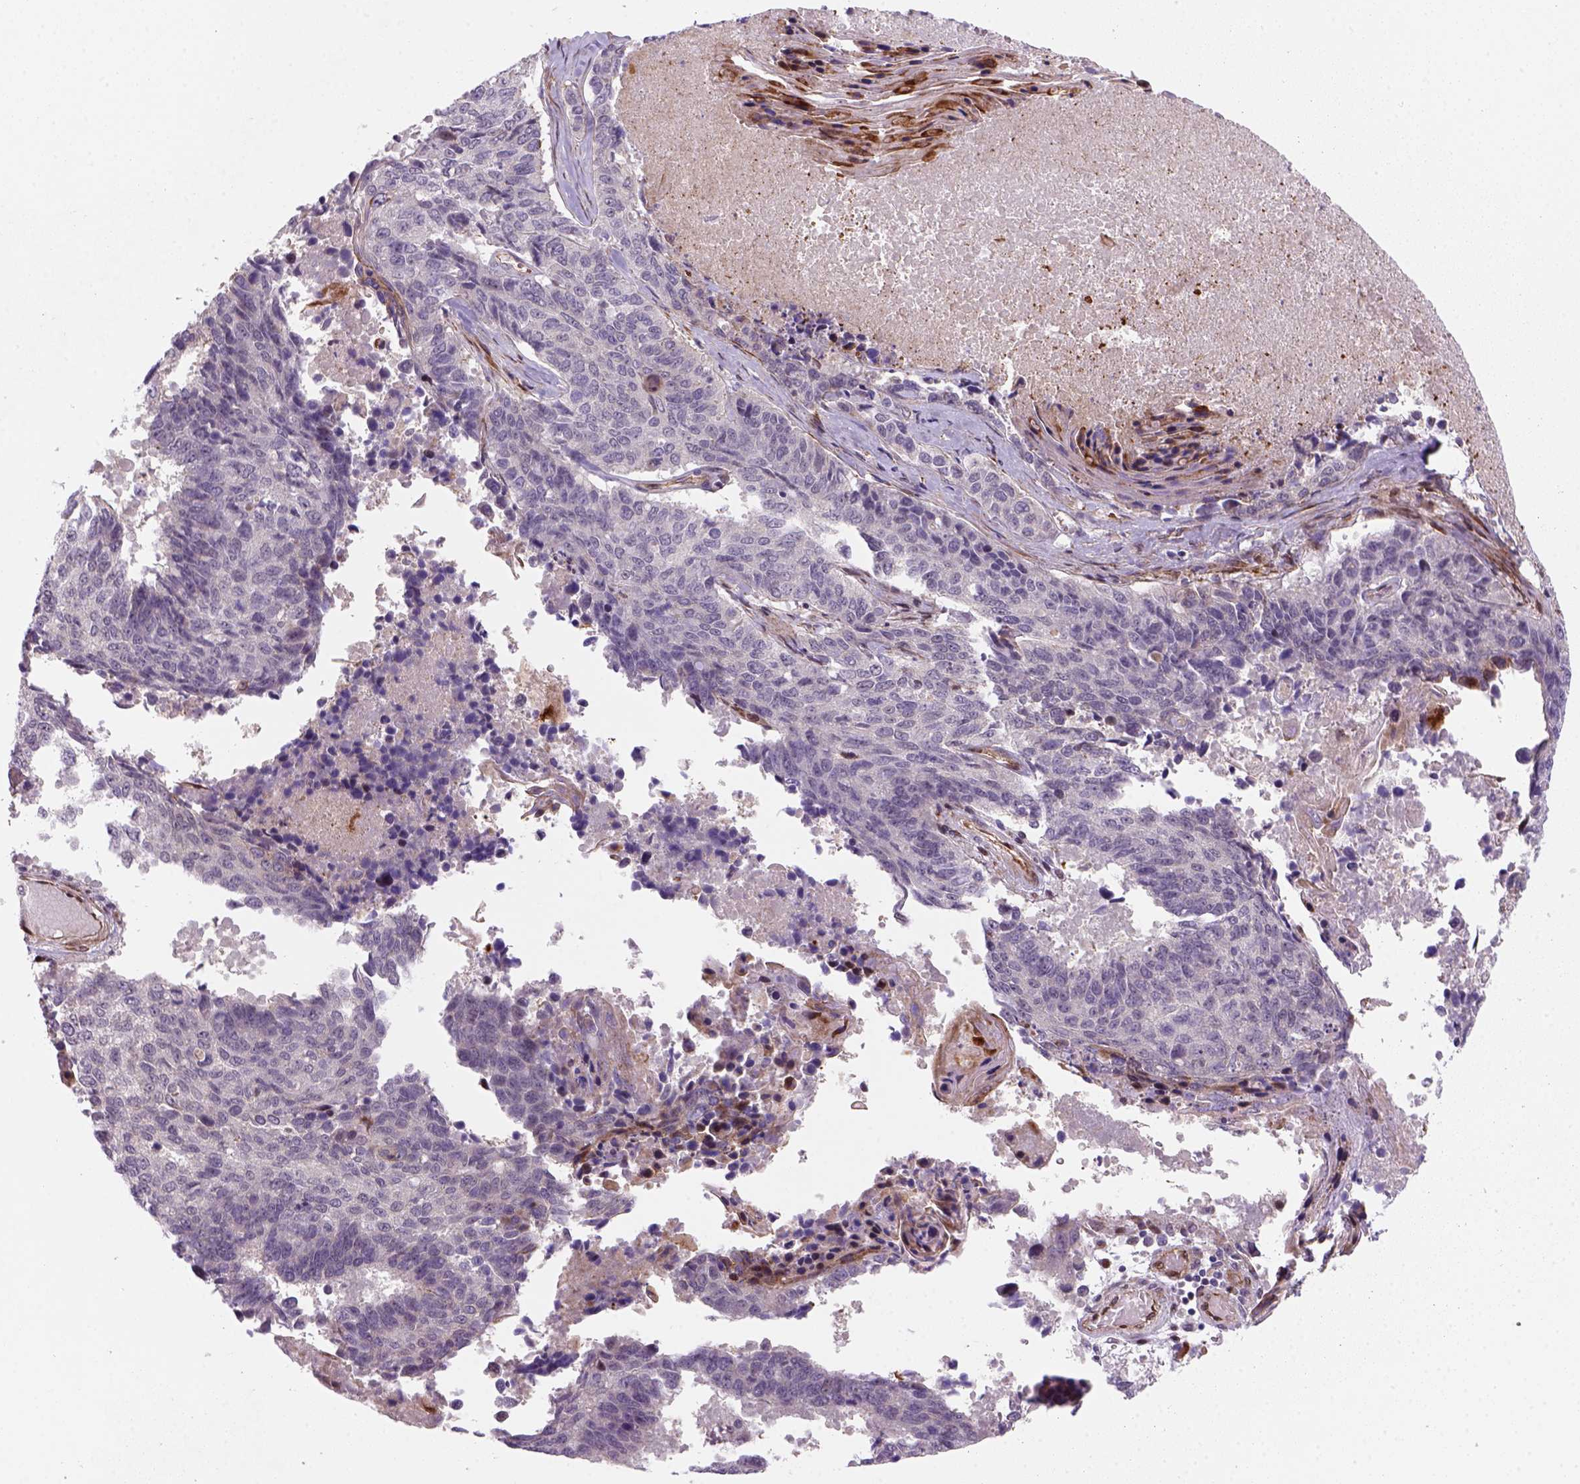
{"staining": {"intensity": "negative", "quantity": "none", "location": "none"}, "tissue": "lung cancer", "cell_type": "Tumor cells", "image_type": "cancer", "snomed": [{"axis": "morphology", "description": "Squamous cell carcinoma, NOS"}, {"axis": "topography", "description": "Lung"}], "caption": "Immunohistochemical staining of lung cancer (squamous cell carcinoma) displays no significant expression in tumor cells. Brightfield microscopy of IHC stained with DAB (brown) and hematoxylin (blue), captured at high magnification.", "gene": "VSTM5", "patient": {"sex": "male", "age": 73}}